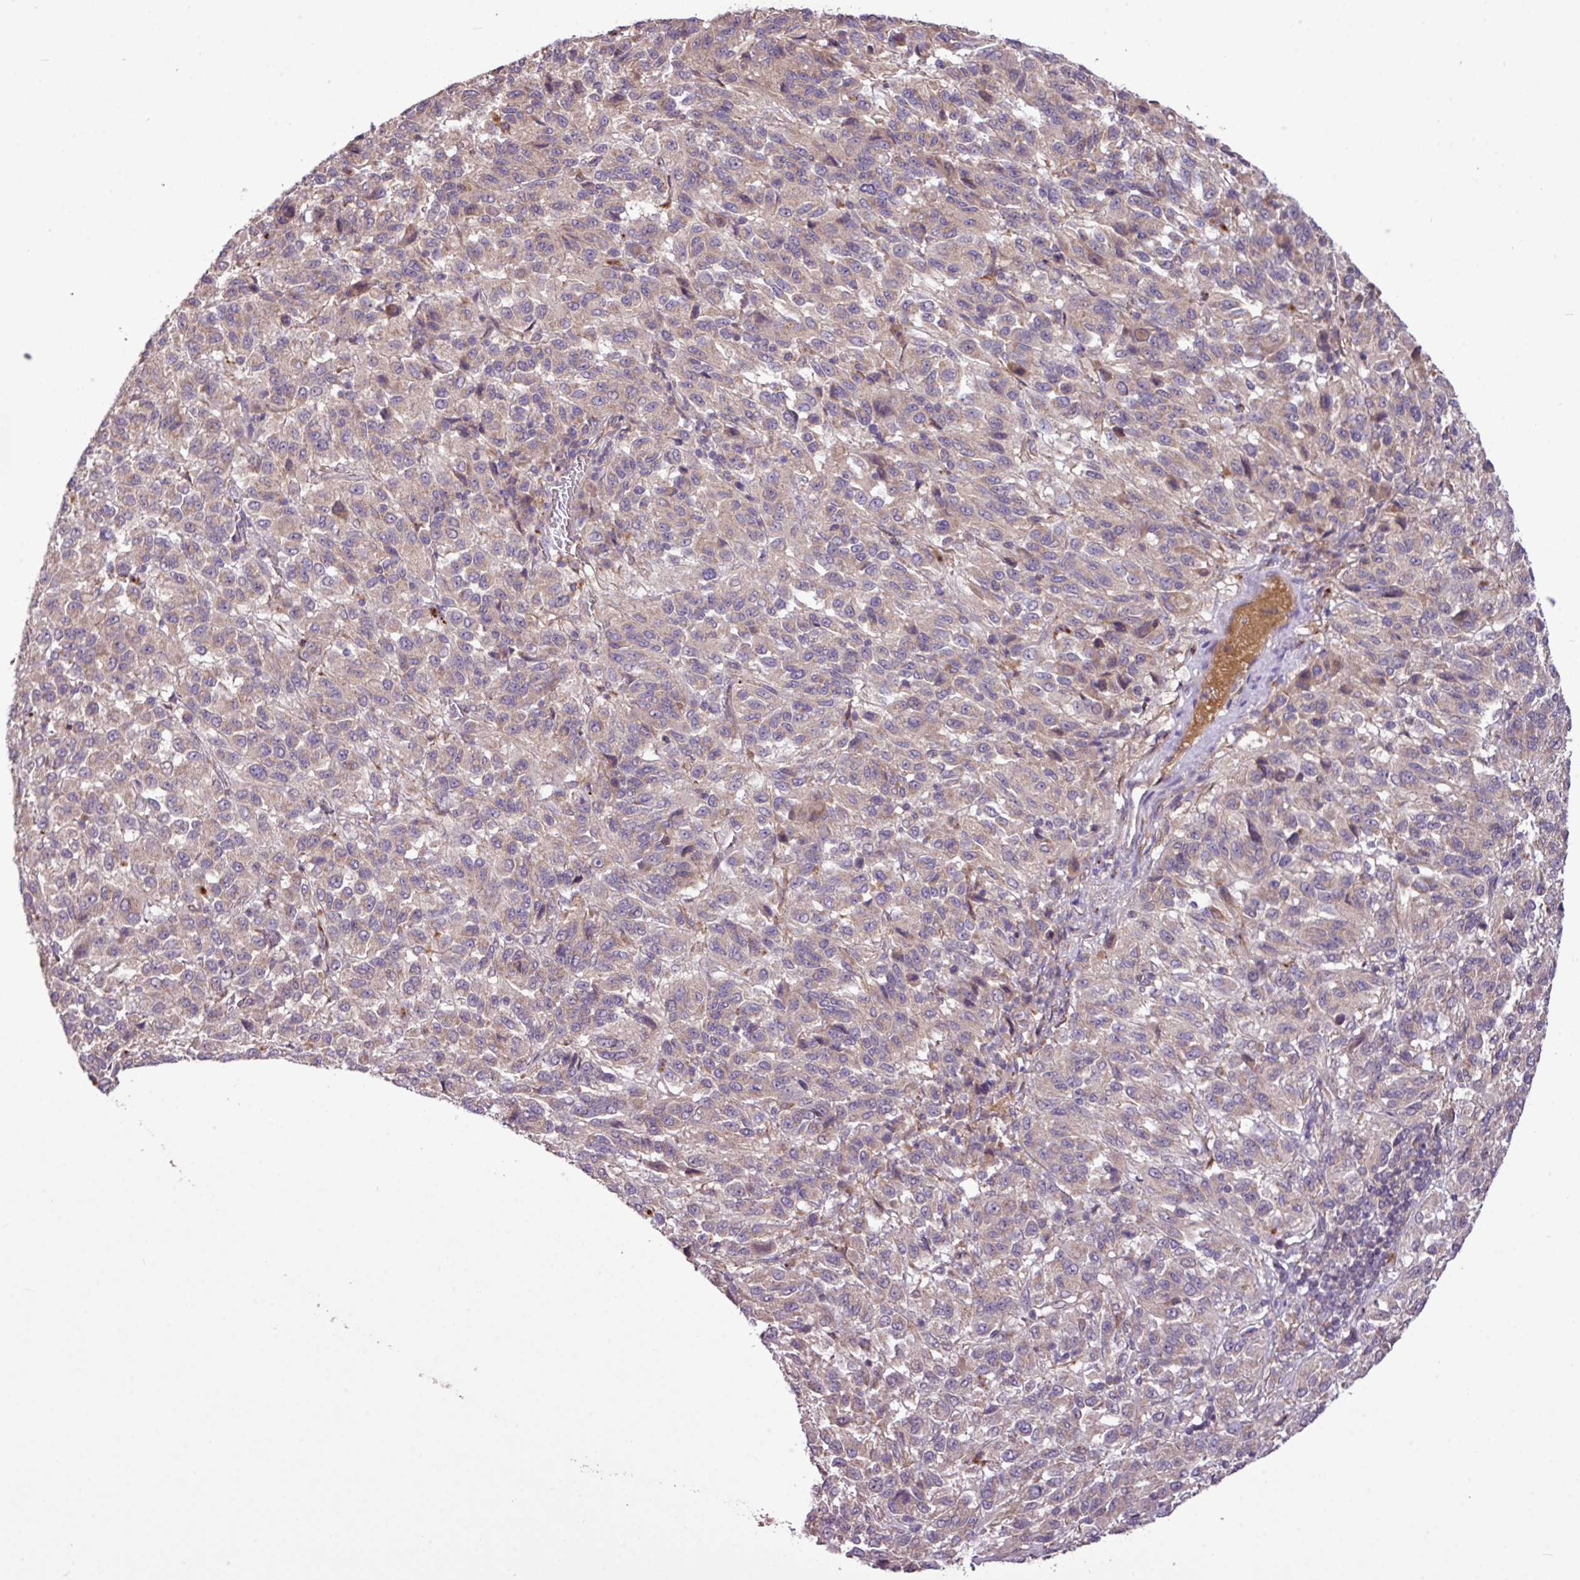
{"staining": {"intensity": "weak", "quantity": "25%-75%", "location": "cytoplasmic/membranous"}, "tissue": "melanoma", "cell_type": "Tumor cells", "image_type": "cancer", "snomed": [{"axis": "morphology", "description": "Malignant melanoma, Metastatic site"}, {"axis": "topography", "description": "Lung"}], "caption": "Weak cytoplasmic/membranous protein expression is present in about 25%-75% of tumor cells in melanoma.", "gene": "XIAP", "patient": {"sex": "male", "age": 64}}